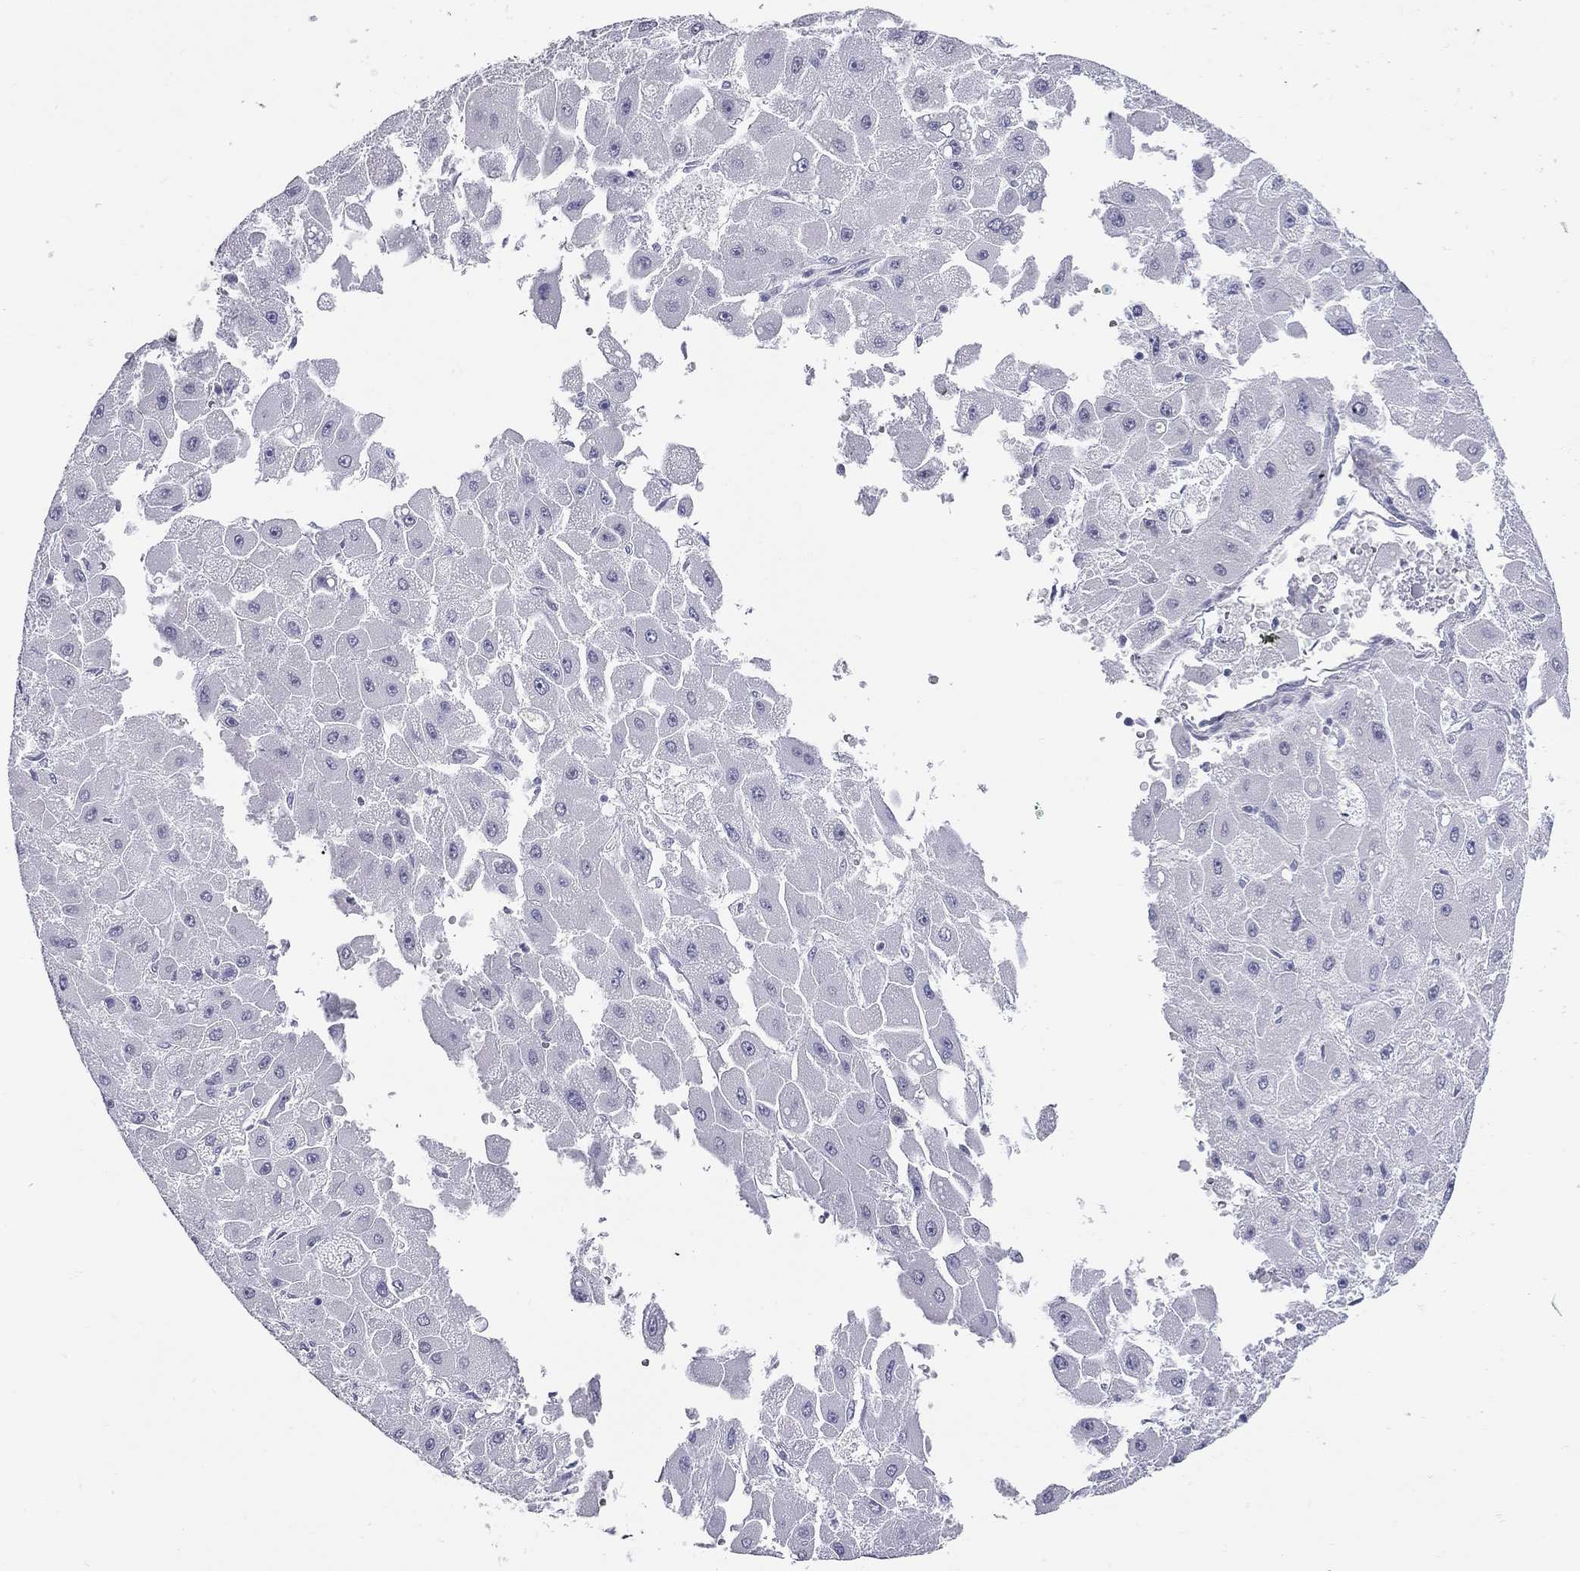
{"staining": {"intensity": "negative", "quantity": "none", "location": "none"}, "tissue": "liver cancer", "cell_type": "Tumor cells", "image_type": "cancer", "snomed": [{"axis": "morphology", "description": "Carcinoma, Hepatocellular, NOS"}, {"axis": "topography", "description": "Liver"}], "caption": "Tumor cells show no significant protein positivity in liver cancer.", "gene": "C8orf88", "patient": {"sex": "female", "age": 25}}